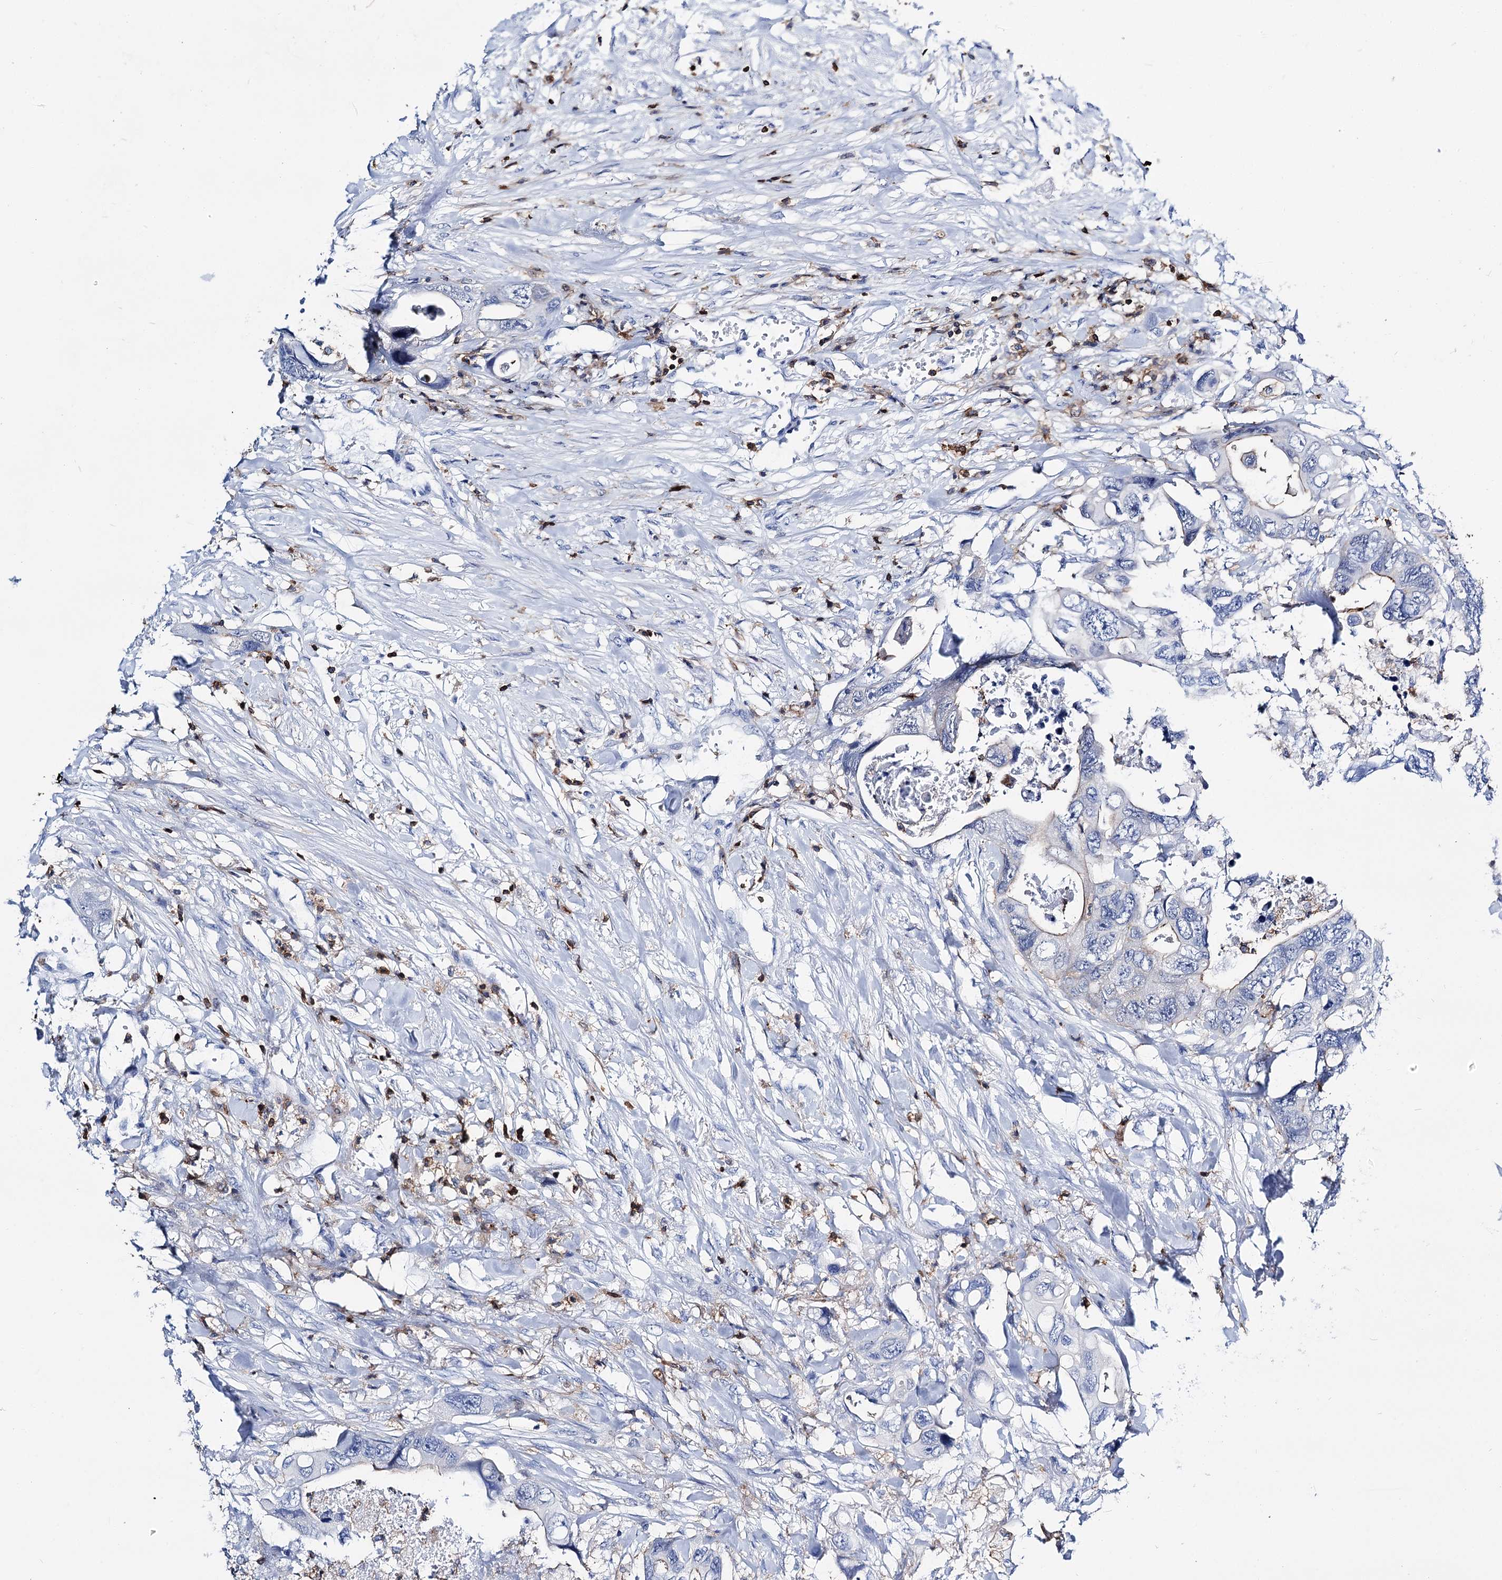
{"staining": {"intensity": "negative", "quantity": "none", "location": "none"}, "tissue": "colorectal cancer", "cell_type": "Tumor cells", "image_type": "cancer", "snomed": [{"axis": "morphology", "description": "Adenocarcinoma, NOS"}, {"axis": "topography", "description": "Rectum"}], "caption": "This photomicrograph is of colorectal adenocarcinoma stained with immunohistochemistry to label a protein in brown with the nuclei are counter-stained blue. There is no positivity in tumor cells.", "gene": "DEF6", "patient": {"sex": "male", "age": 57}}